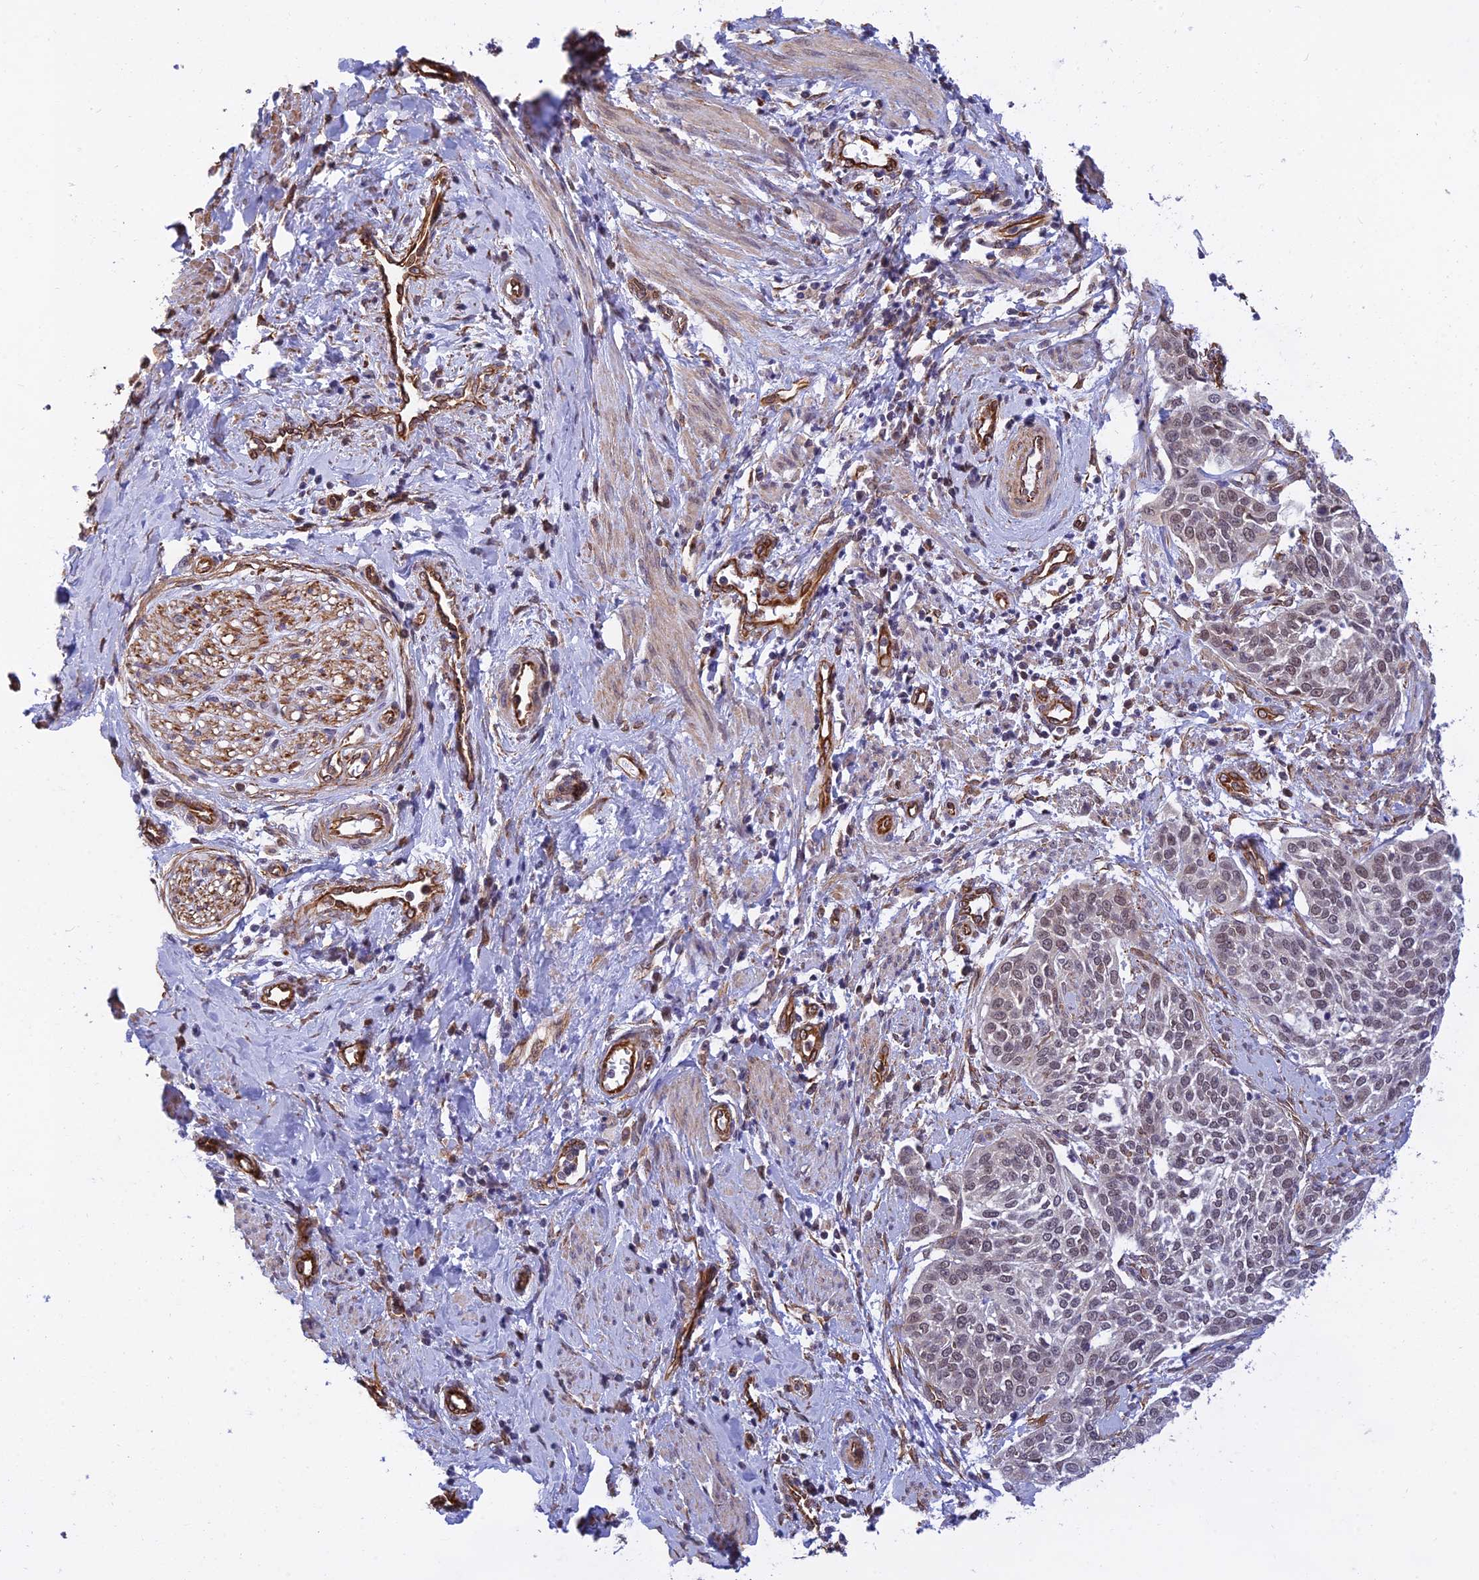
{"staining": {"intensity": "weak", "quantity": ">75%", "location": "nuclear"}, "tissue": "cervical cancer", "cell_type": "Tumor cells", "image_type": "cancer", "snomed": [{"axis": "morphology", "description": "Squamous cell carcinoma, NOS"}, {"axis": "topography", "description": "Cervix"}], "caption": "High-magnification brightfield microscopy of cervical squamous cell carcinoma stained with DAB (brown) and counterstained with hematoxylin (blue). tumor cells exhibit weak nuclear positivity is seen in about>75% of cells.", "gene": "PAGR1", "patient": {"sex": "female", "age": 44}}